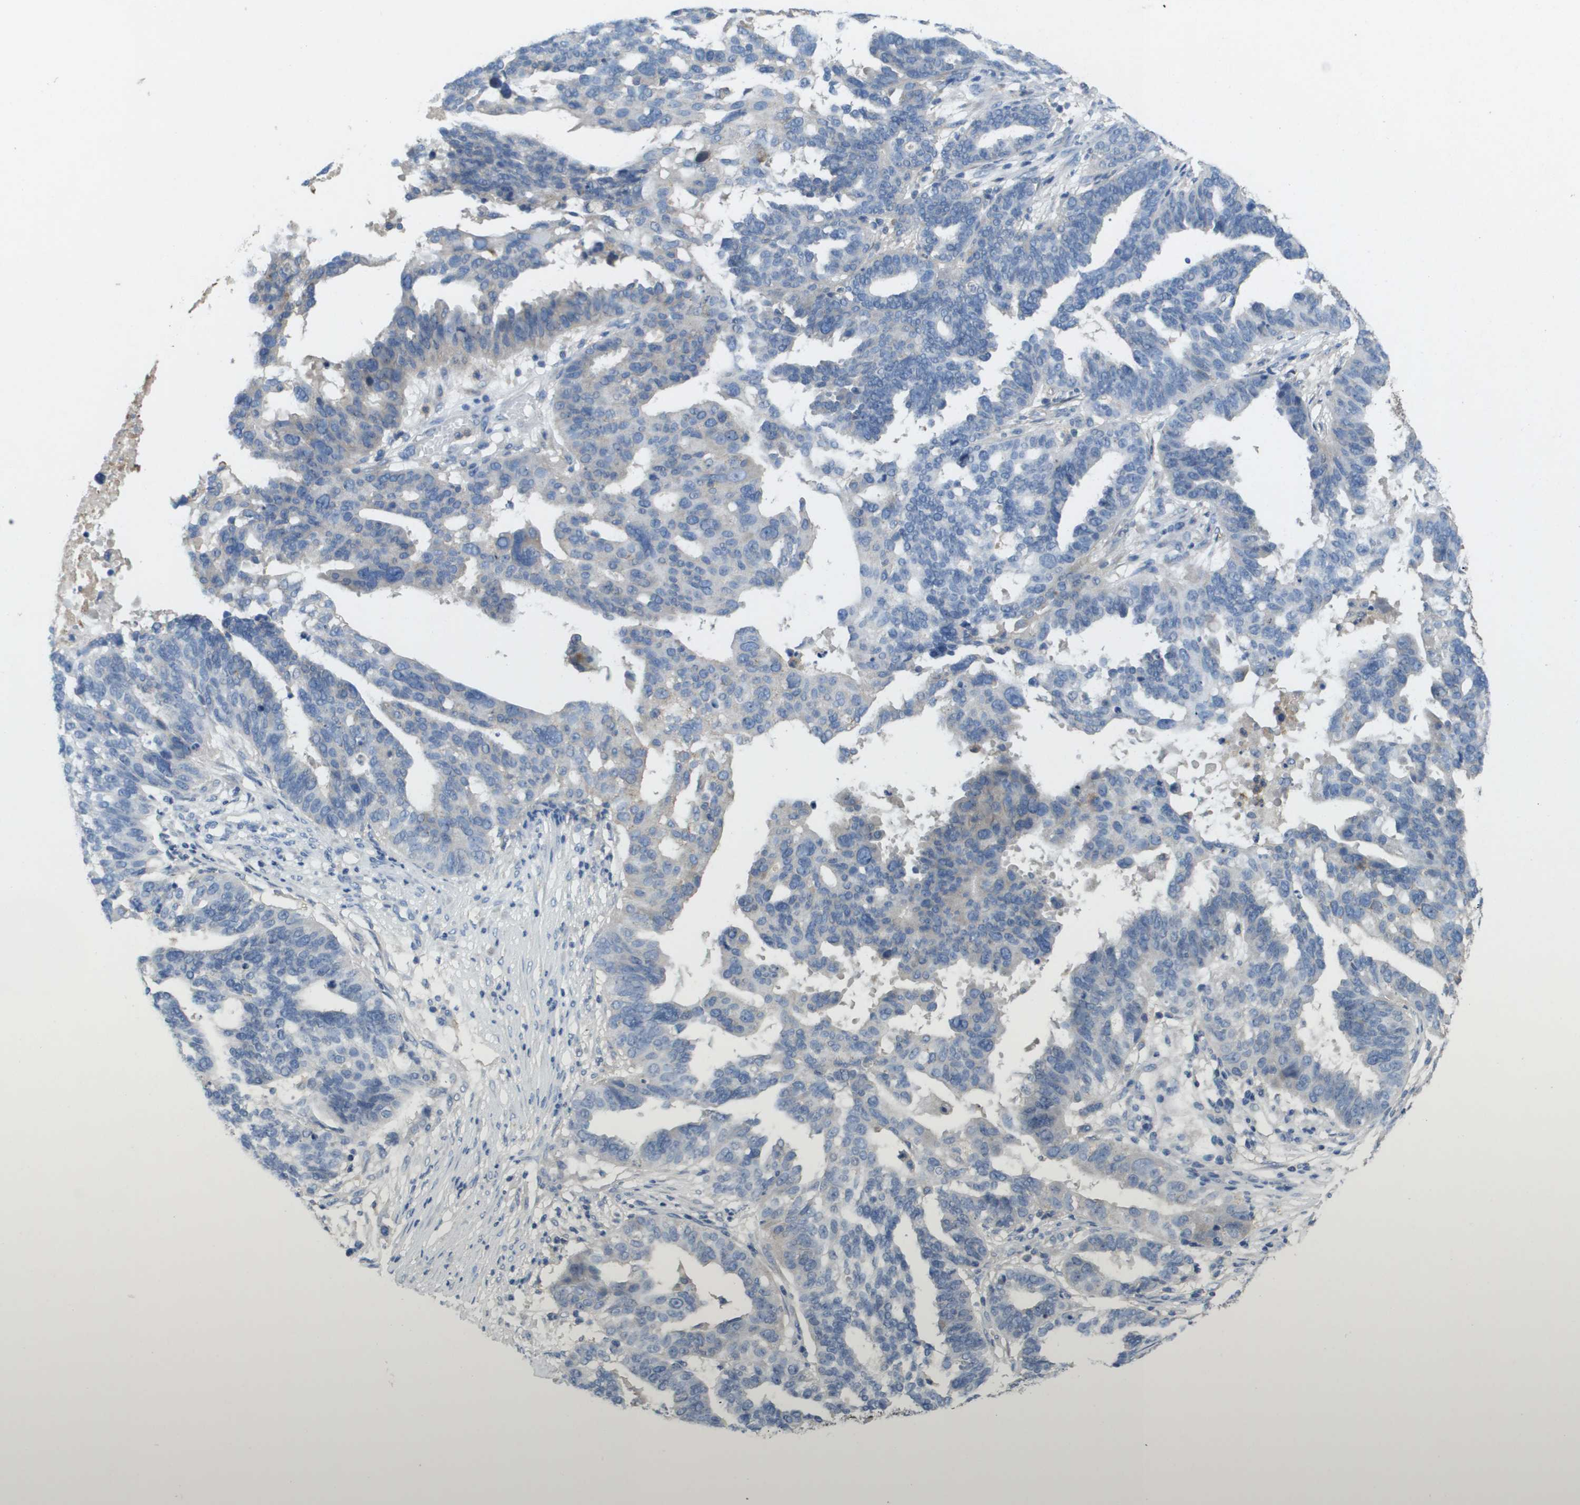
{"staining": {"intensity": "negative", "quantity": "none", "location": "none"}, "tissue": "ovarian cancer", "cell_type": "Tumor cells", "image_type": "cancer", "snomed": [{"axis": "morphology", "description": "Cystadenocarcinoma, serous, NOS"}, {"axis": "topography", "description": "Ovary"}], "caption": "Immunohistochemistry (IHC) photomicrograph of neoplastic tissue: human serous cystadenocarcinoma (ovarian) stained with DAB (3,3'-diaminobenzidine) demonstrates no significant protein positivity in tumor cells.", "gene": "CLCA4", "patient": {"sex": "female", "age": 59}}